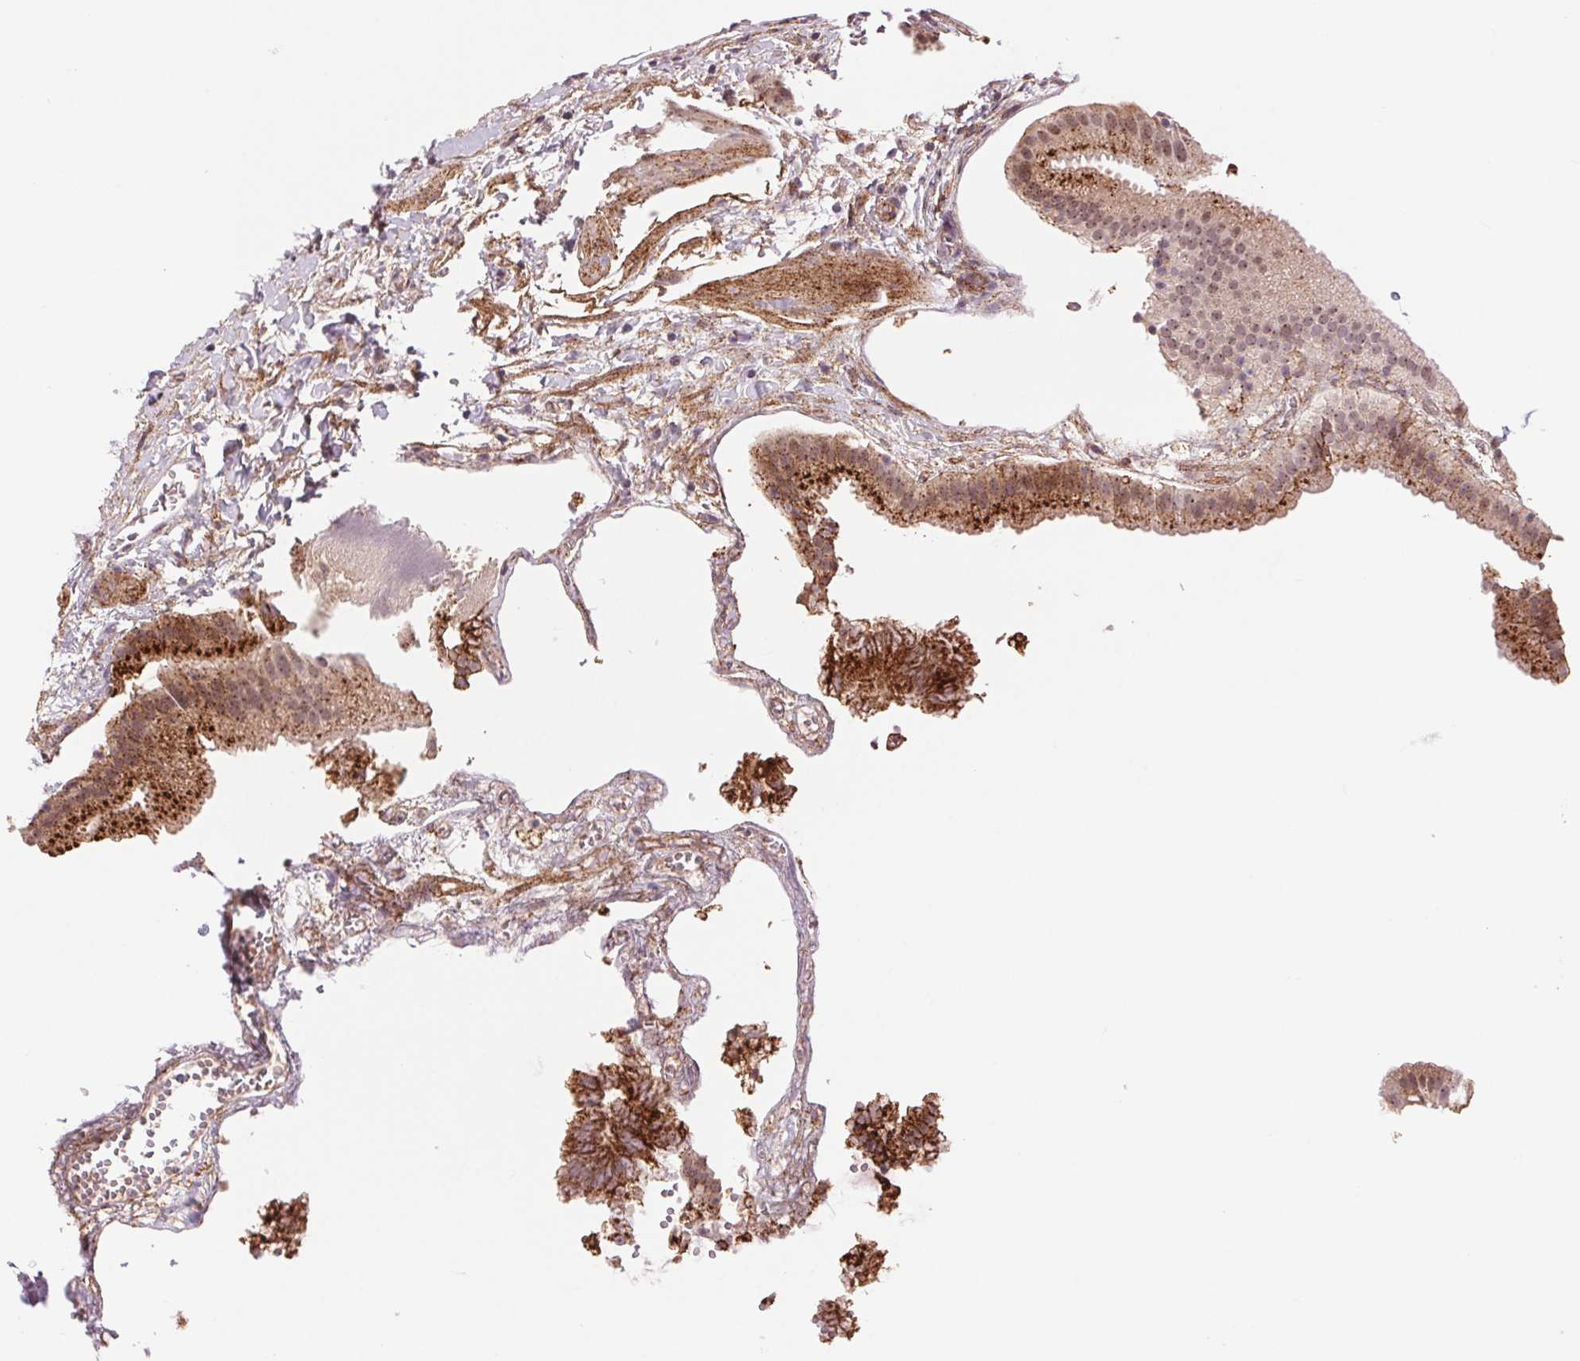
{"staining": {"intensity": "moderate", "quantity": "25%-75%", "location": "cytoplasmic/membranous"}, "tissue": "gallbladder", "cell_type": "Glandular cells", "image_type": "normal", "snomed": [{"axis": "morphology", "description": "Normal tissue, NOS"}, {"axis": "topography", "description": "Gallbladder"}], "caption": "Approximately 25%-75% of glandular cells in unremarkable human gallbladder reveal moderate cytoplasmic/membranous protein expression as visualized by brown immunohistochemical staining.", "gene": "CHMP4B", "patient": {"sex": "female", "age": 63}}